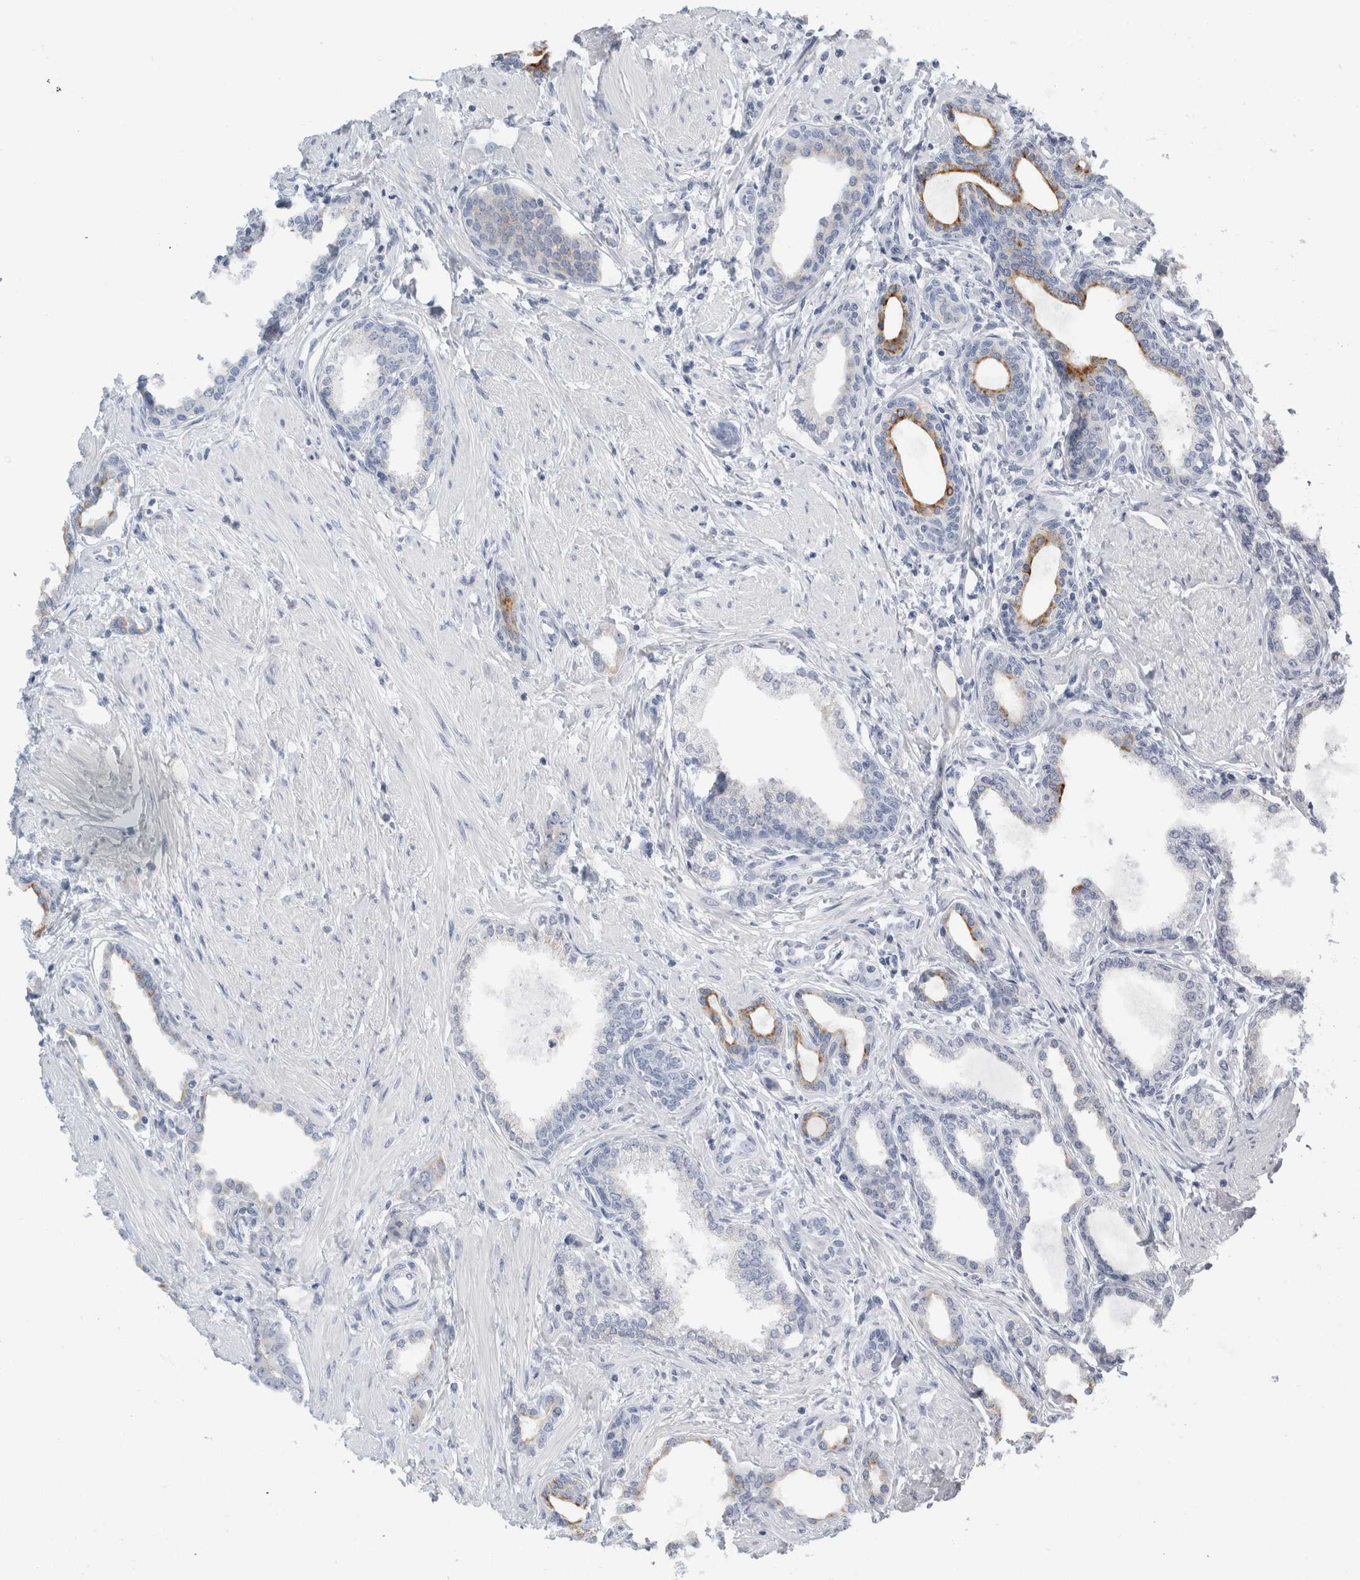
{"staining": {"intensity": "moderate", "quantity": "<25%", "location": "cytoplasmic/membranous"}, "tissue": "prostate cancer", "cell_type": "Tumor cells", "image_type": "cancer", "snomed": [{"axis": "morphology", "description": "Adenocarcinoma, High grade"}, {"axis": "topography", "description": "Prostate"}], "caption": "Human adenocarcinoma (high-grade) (prostate) stained for a protein (brown) demonstrates moderate cytoplasmic/membranous positive expression in about <25% of tumor cells.", "gene": "RPH3AL", "patient": {"sex": "male", "age": 52}}